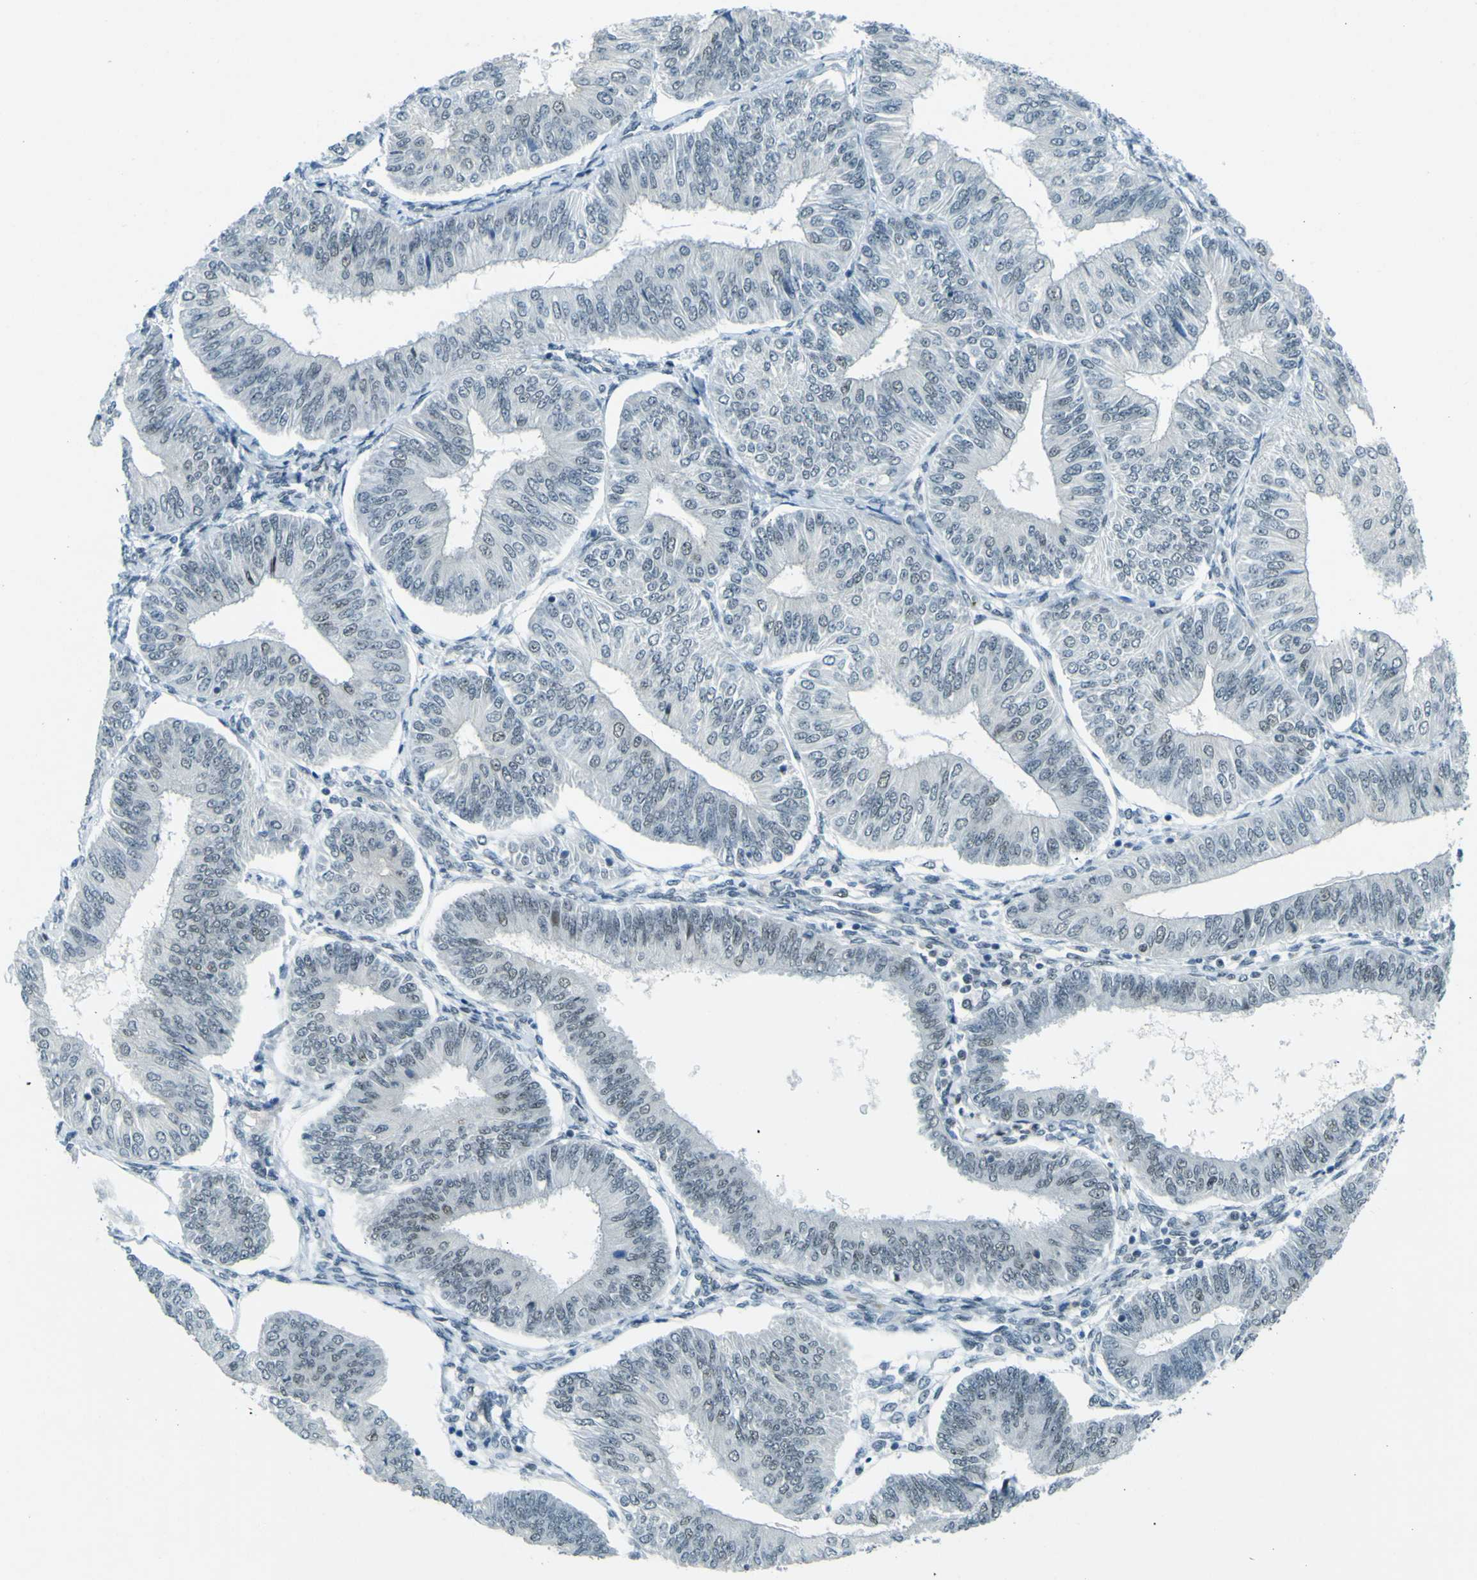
{"staining": {"intensity": "negative", "quantity": "none", "location": "none"}, "tissue": "endometrial cancer", "cell_type": "Tumor cells", "image_type": "cancer", "snomed": [{"axis": "morphology", "description": "Adenocarcinoma, NOS"}, {"axis": "topography", "description": "Endometrium"}], "caption": "An immunohistochemistry micrograph of endometrial cancer (adenocarcinoma) is shown. There is no staining in tumor cells of endometrial cancer (adenocarcinoma).", "gene": "CEBPG", "patient": {"sex": "female", "age": 58}}